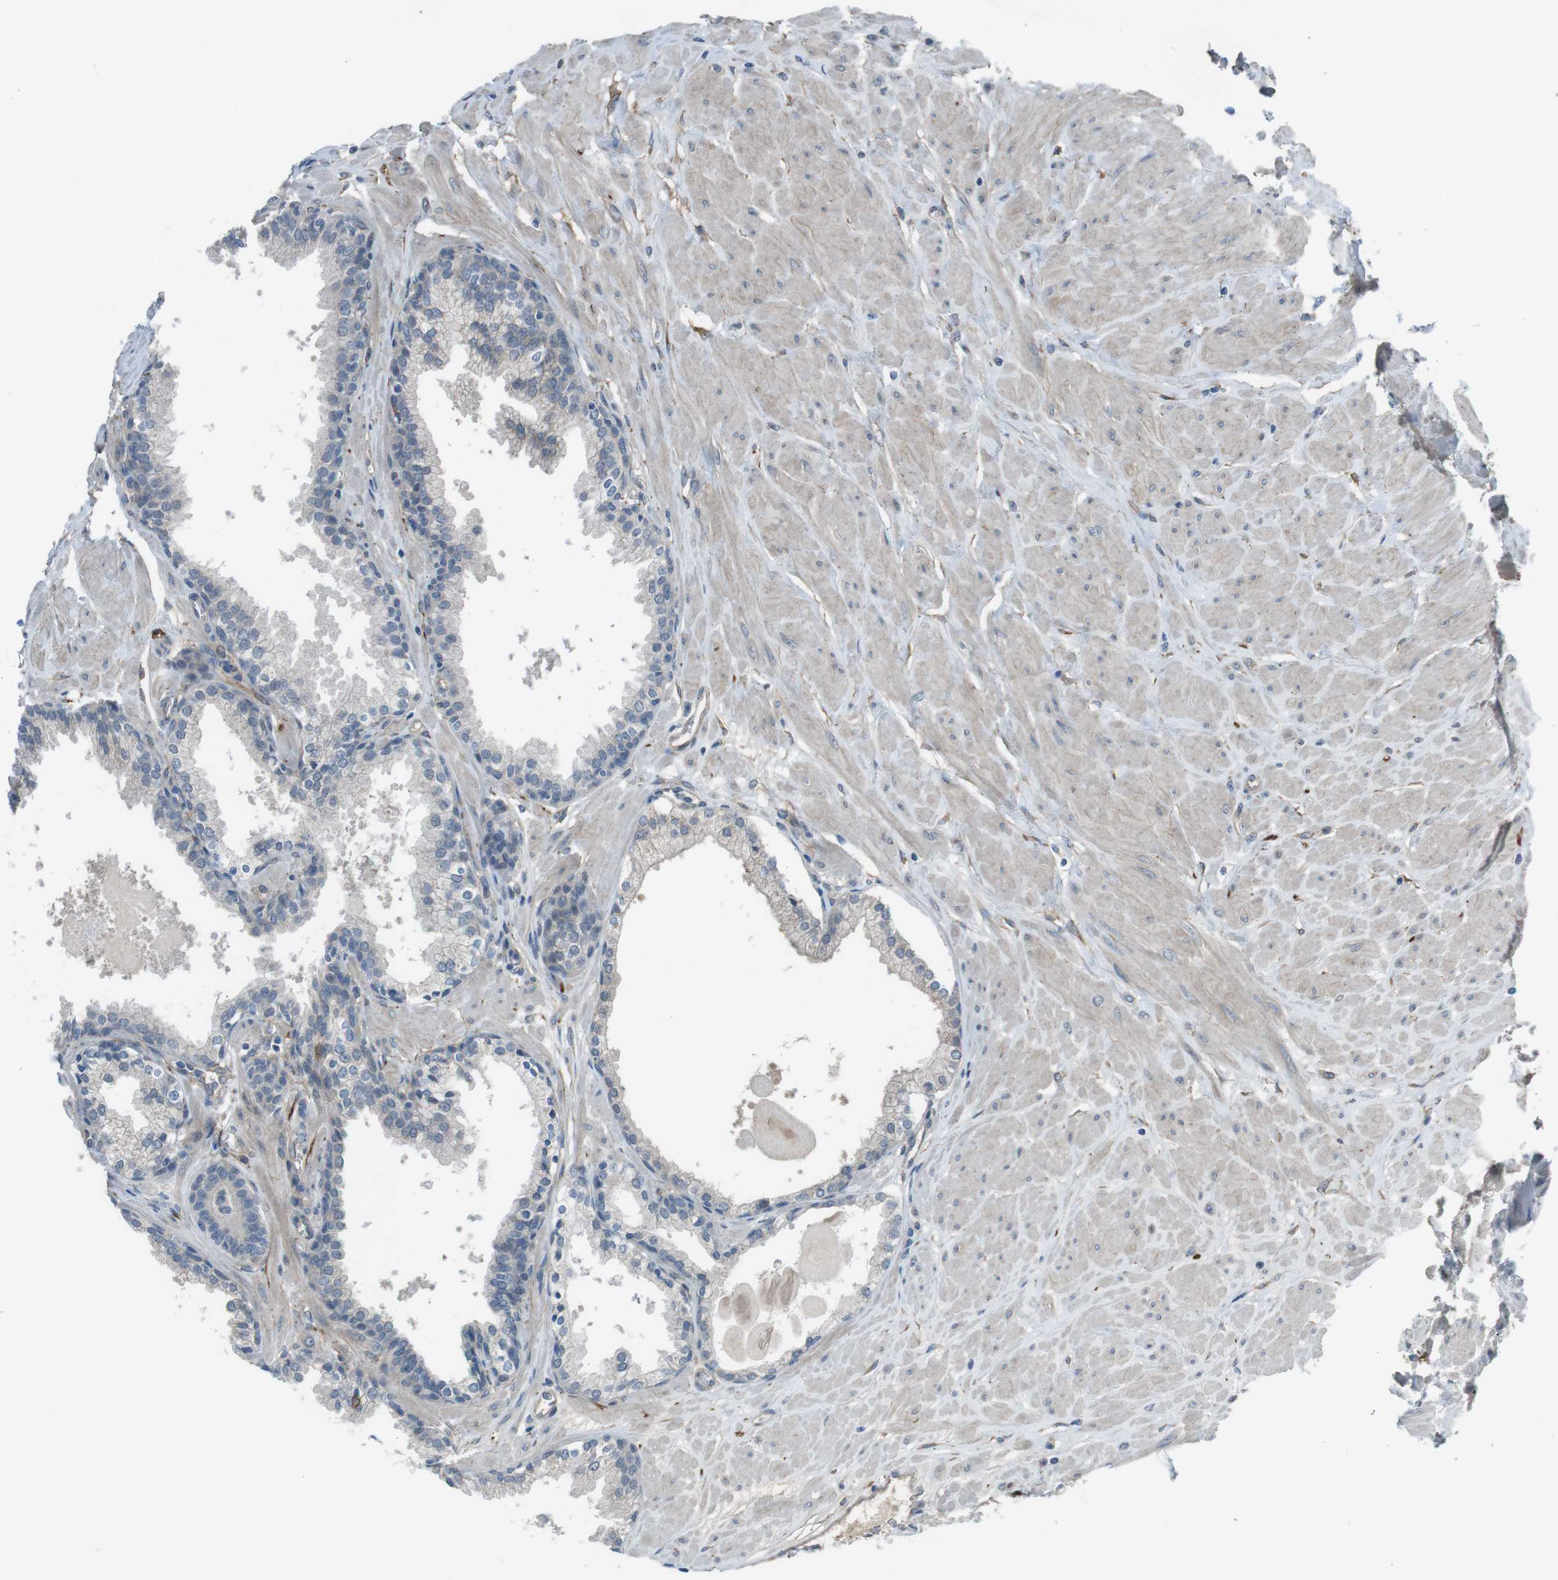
{"staining": {"intensity": "weak", "quantity": "25%-75%", "location": "cytoplasmic/membranous"}, "tissue": "prostate", "cell_type": "Glandular cells", "image_type": "normal", "snomed": [{"axis": "morphology", "description": "Normal tissue, NOS"}, {"axis": "topography", "description": "Prostate"}], "caption": "Weak cytoplasmic/membranous staining is identified in about 25%-75% of glandular cells in benign prostate.", "gene": "ANK2", "patient": {"sex": "male", "age": 51}}